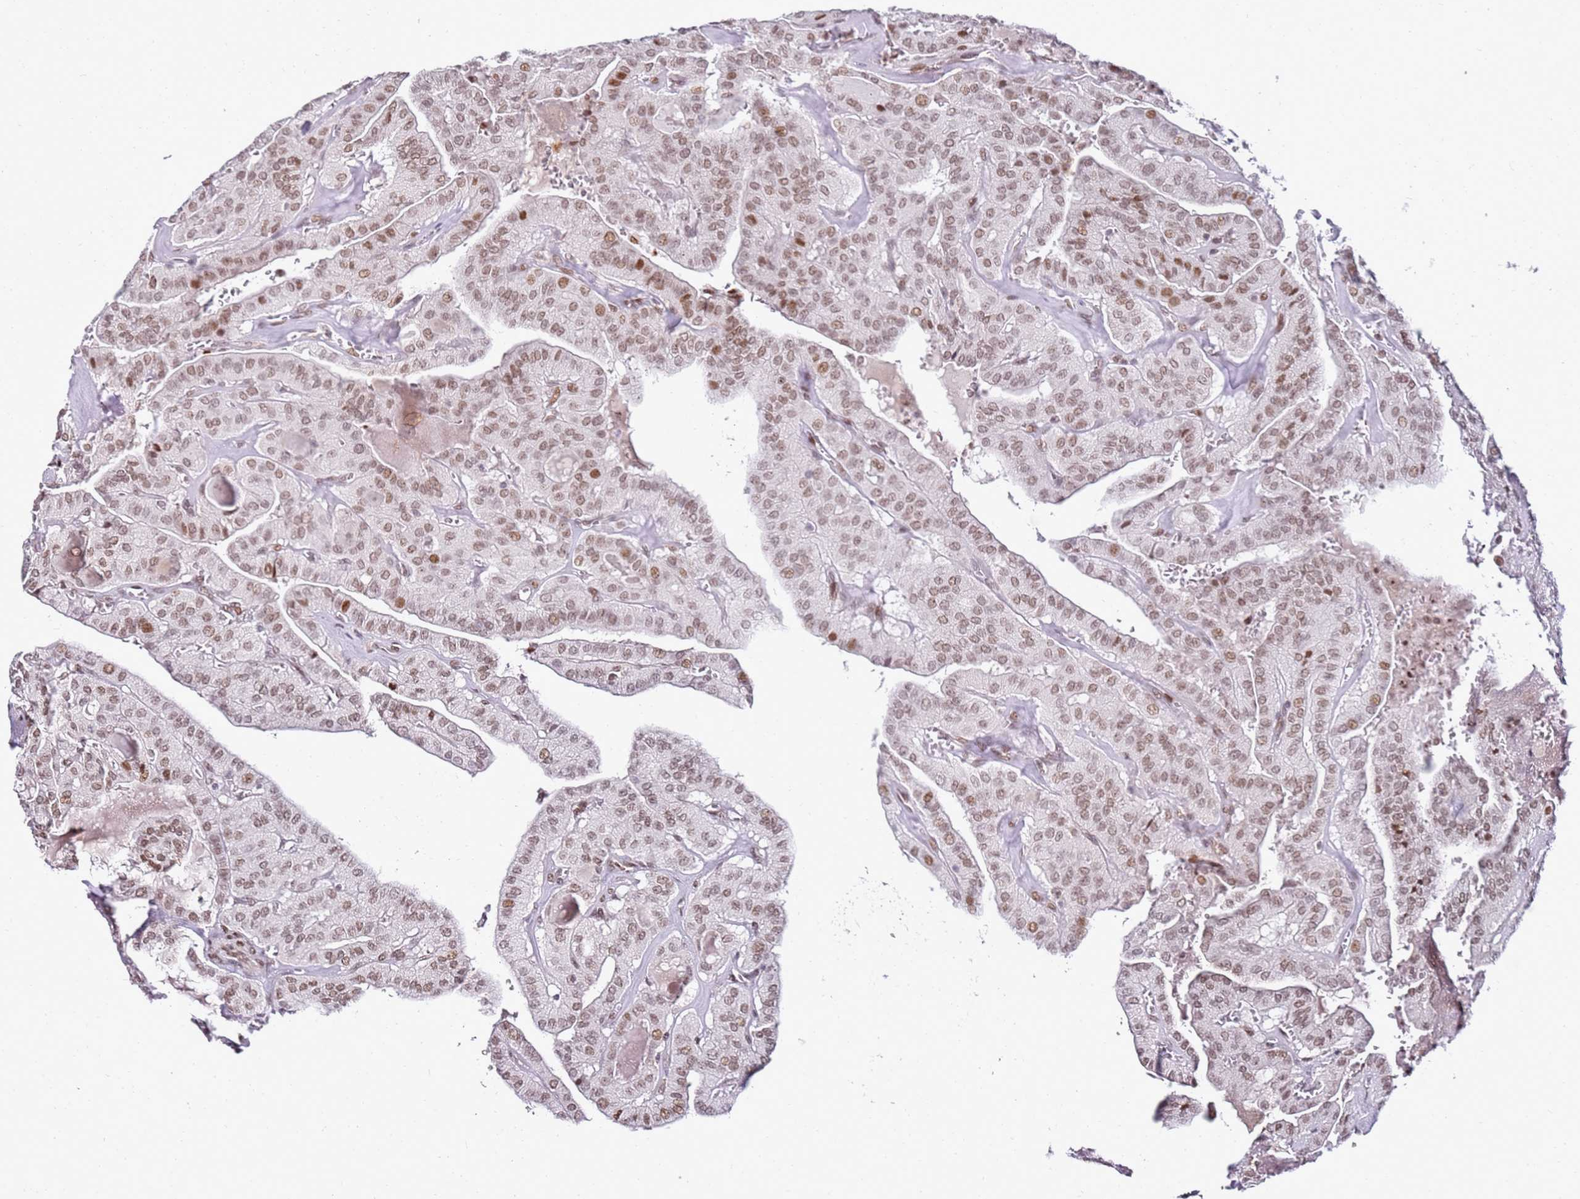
{"staining": {"intensity": "moderate", "quantity": ">75%", "location": "nuclear"}, "tissue": "thyroid cancer", "cell_type": "Tumor cells", "image_type": "cancer", "snomed": [{"axis": "morphology", "description": "Papillary adenocarcinoma, NOS"}, {"axis": "topography", "description": "Thyroid gland"}], "caption": "A brown stain shows moderate nuclear positivity of a protein in human thyroid papillary adenocarcinoma tumor cells.", "gene": "PHC2", "patient": {"sex": "male", "age": 52}}